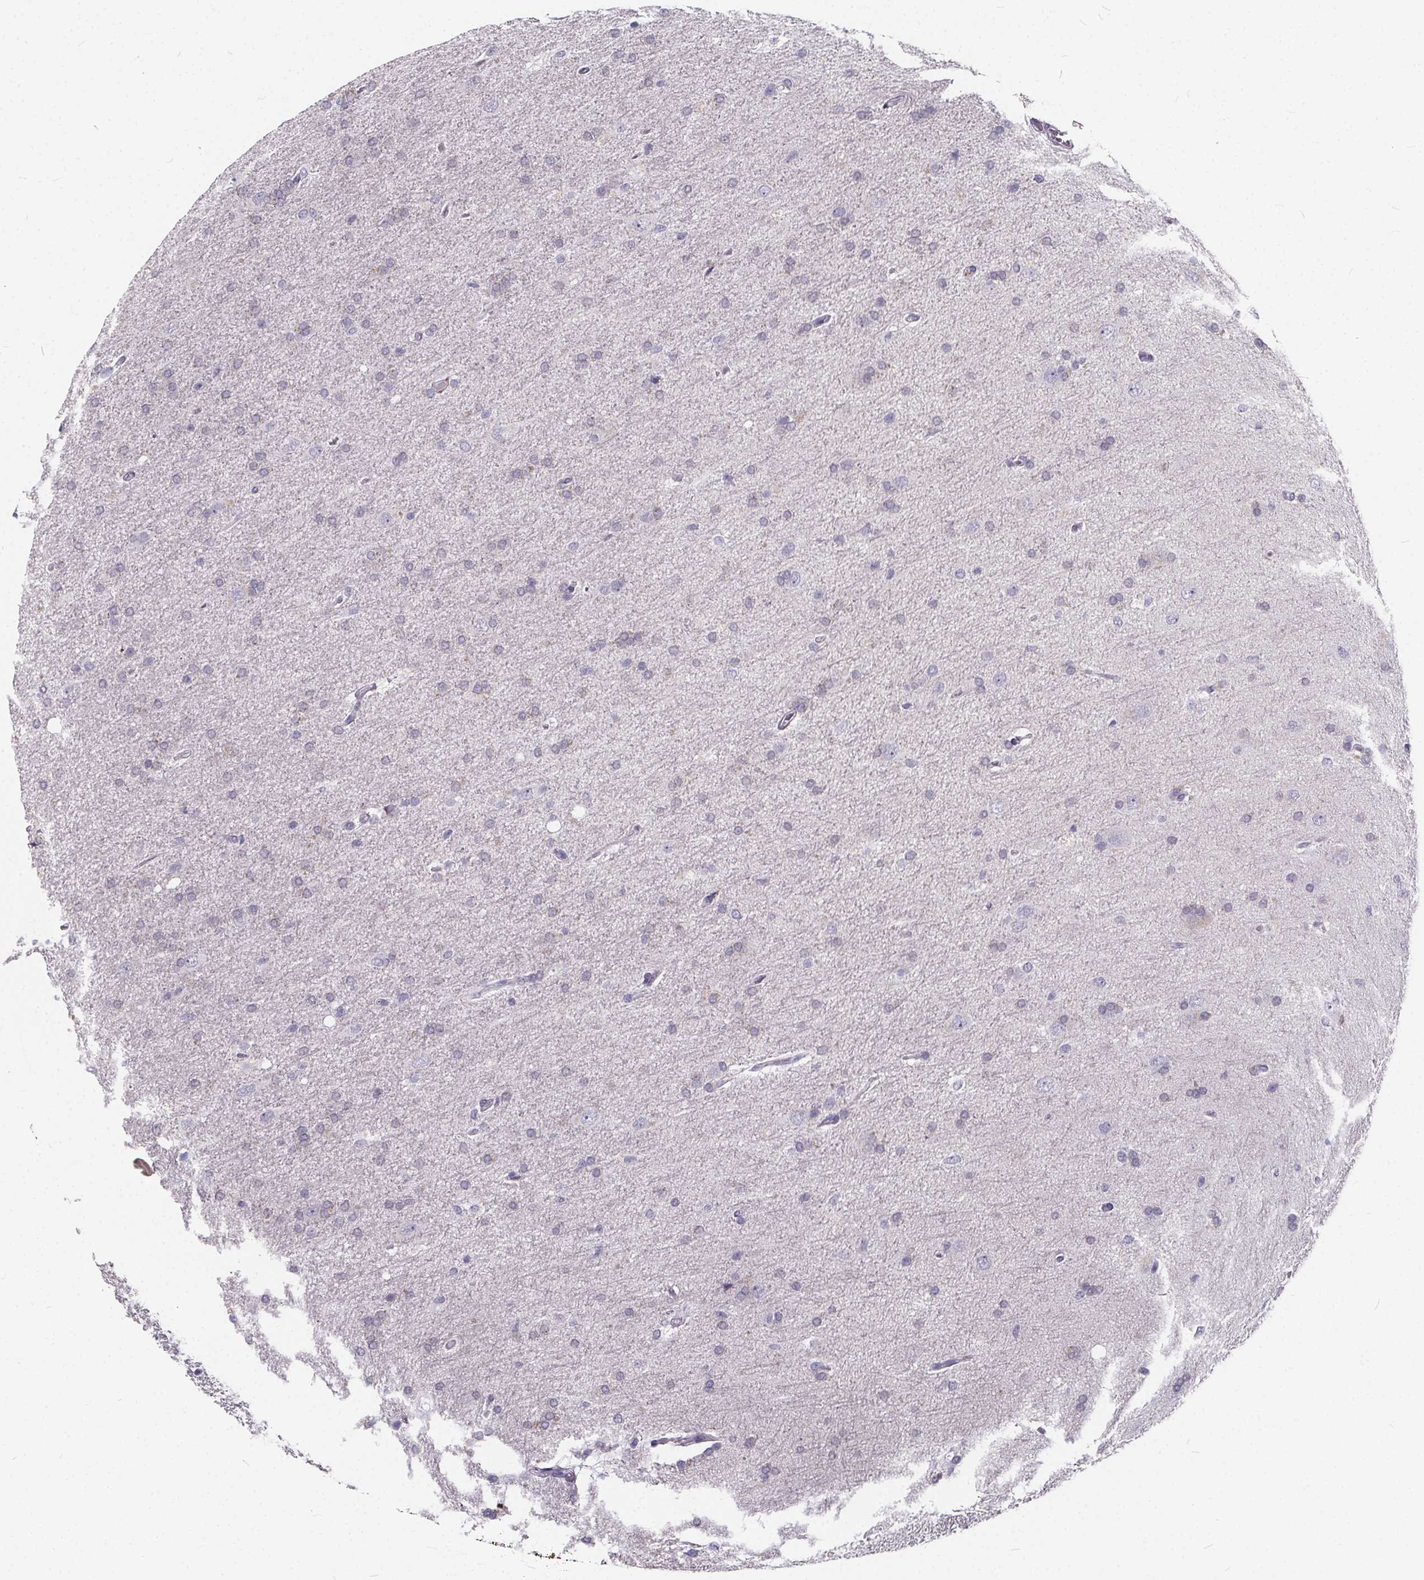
{"staining": {"intensity": "negative", "quantity": "none", "location": "none"}, "tissue": "glioma", "cell_type": "Tumor cells", "image_type": "cancer", "snomed": [{"axis": "morphology", "description": "Glioma, malignant, High grade"}, {"axis": "topography", "description": "Cerebral cortex"}], "caption": "Image shows no protein positivity in tumor cells of glioma tissue.", "gene": "SPEF2", "patient": {"sex": "male", "age": 70}}